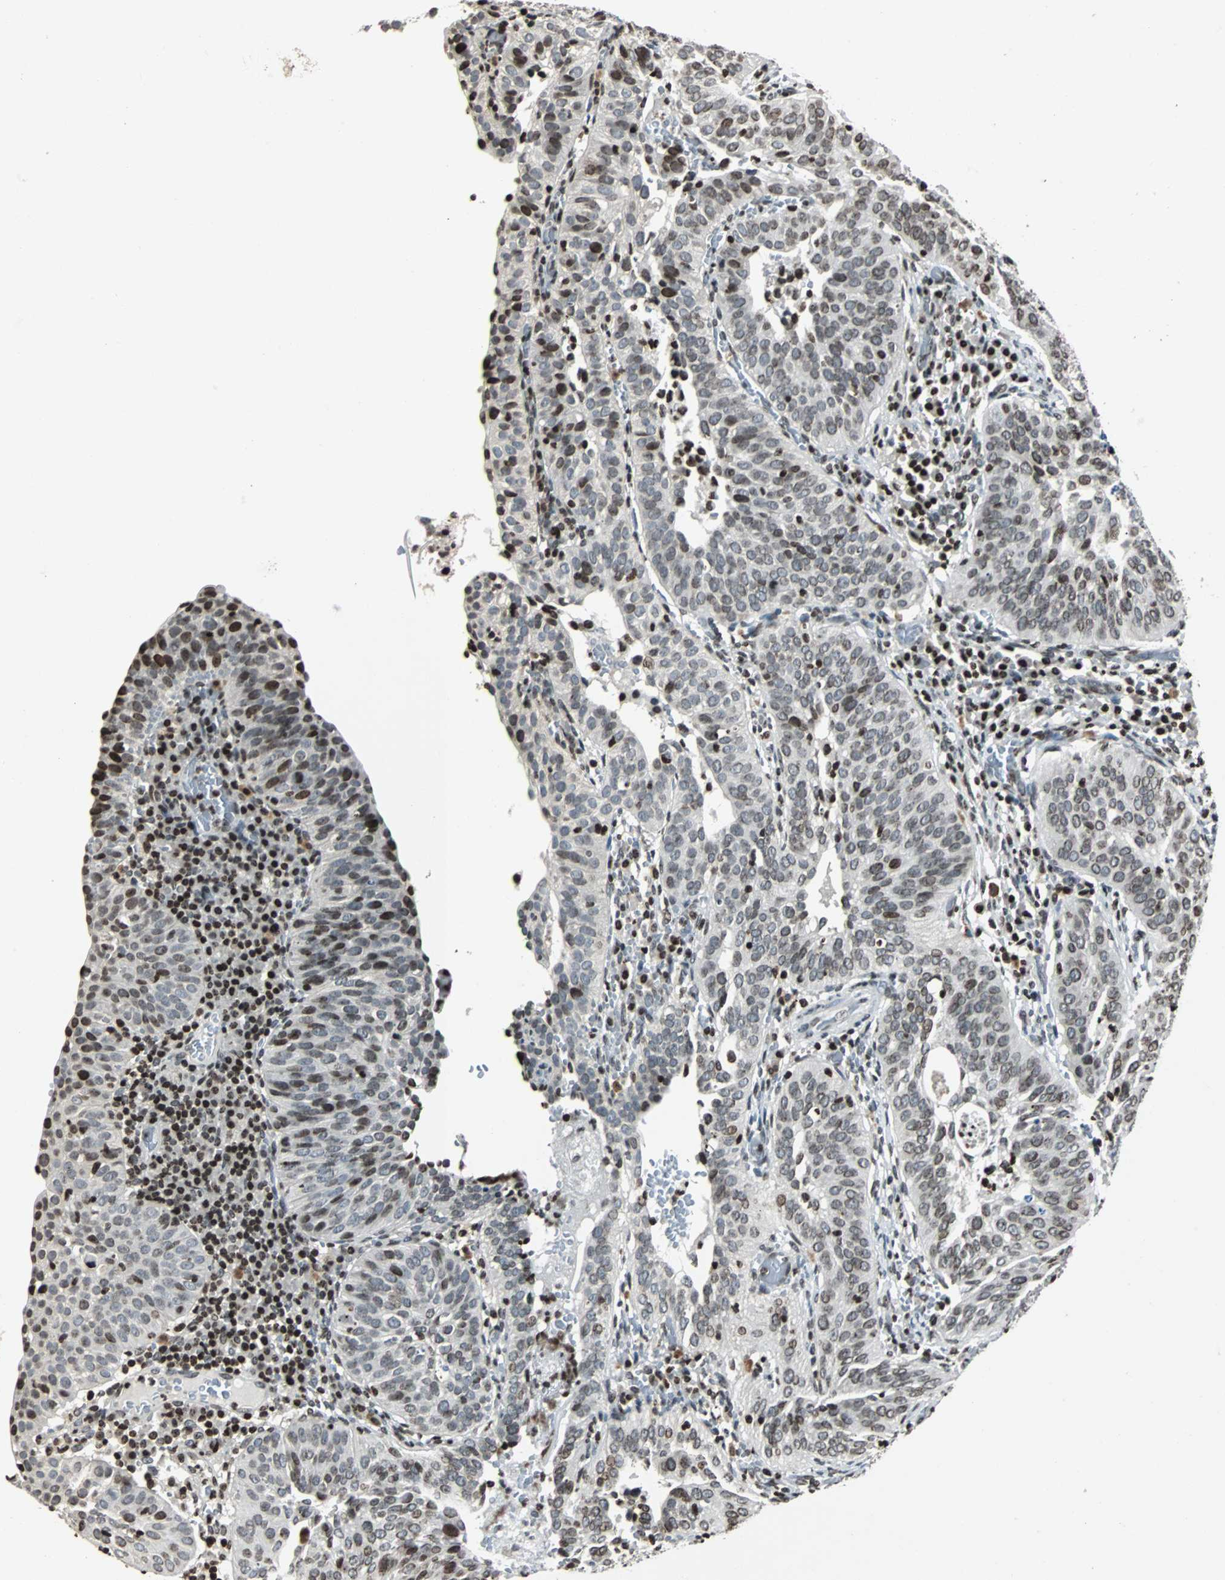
{"staining": {"intensity": "strong", "quantity": "<25%", "location": "nuclear"}, "tissue": "cervical cancer", "cell_type": "Tumor cells", "image_type": "cancer", "snomed": [{"axis": "morphology", "description": "Squamous cell carcinoma, NOS"}, {"axis": "topography", "description": "Cervix"}], "caption": "The image demonstrates staining of cervical cancer, revealing strong nuclear protein expression (brown color) within tumor cells. (Brightfield microscopy of DAB IHC at high magnification).", "gene": "PAXIP1", "patient": {"sex": "female", "age": 39}}